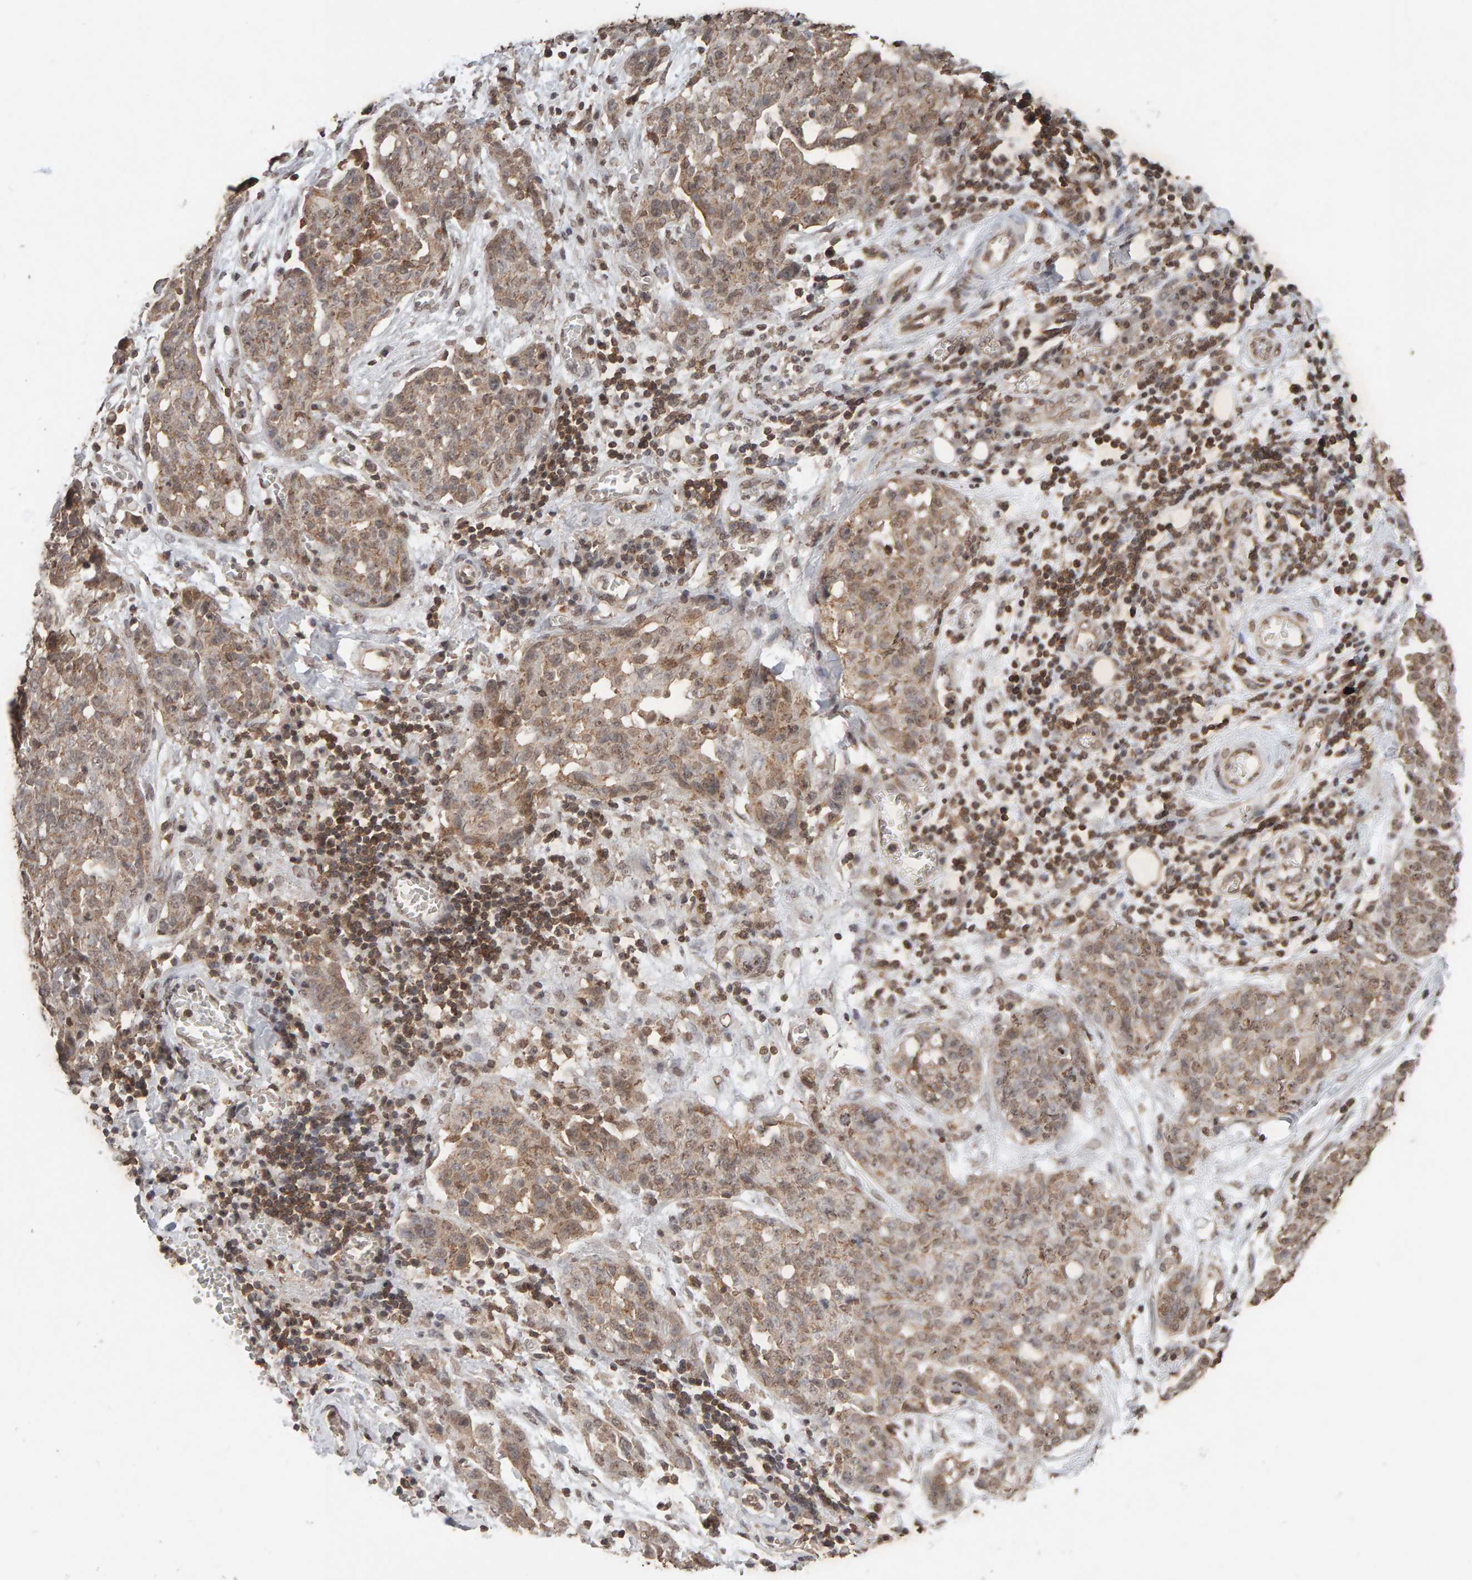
{"staining": {"intensity": "weak", "quantity": ">75%", "location": "cytoplasmic/membranous,nuclear"}, "tissue": "ovarian cancer", "cell_type": "Tumor cells", "image_type": "cancer", "snomed": [{"axis": "morphology", "description": "Cystadenocarcinoma, serous, NOS"}, {"axis": "topography", "description": "Soft tissue"}, {"axis": "topography", "description": "Ovary"}], "caption": "Human serous cystadenocarcinoma (ovarian) stained with a brown dye demonstrates weak cytoplasmic/membranous and nuclear positive expression in about >75% of tumor cells.", "gene": "DNAJB5", "patient": {"sex": "female", "age": 57}}